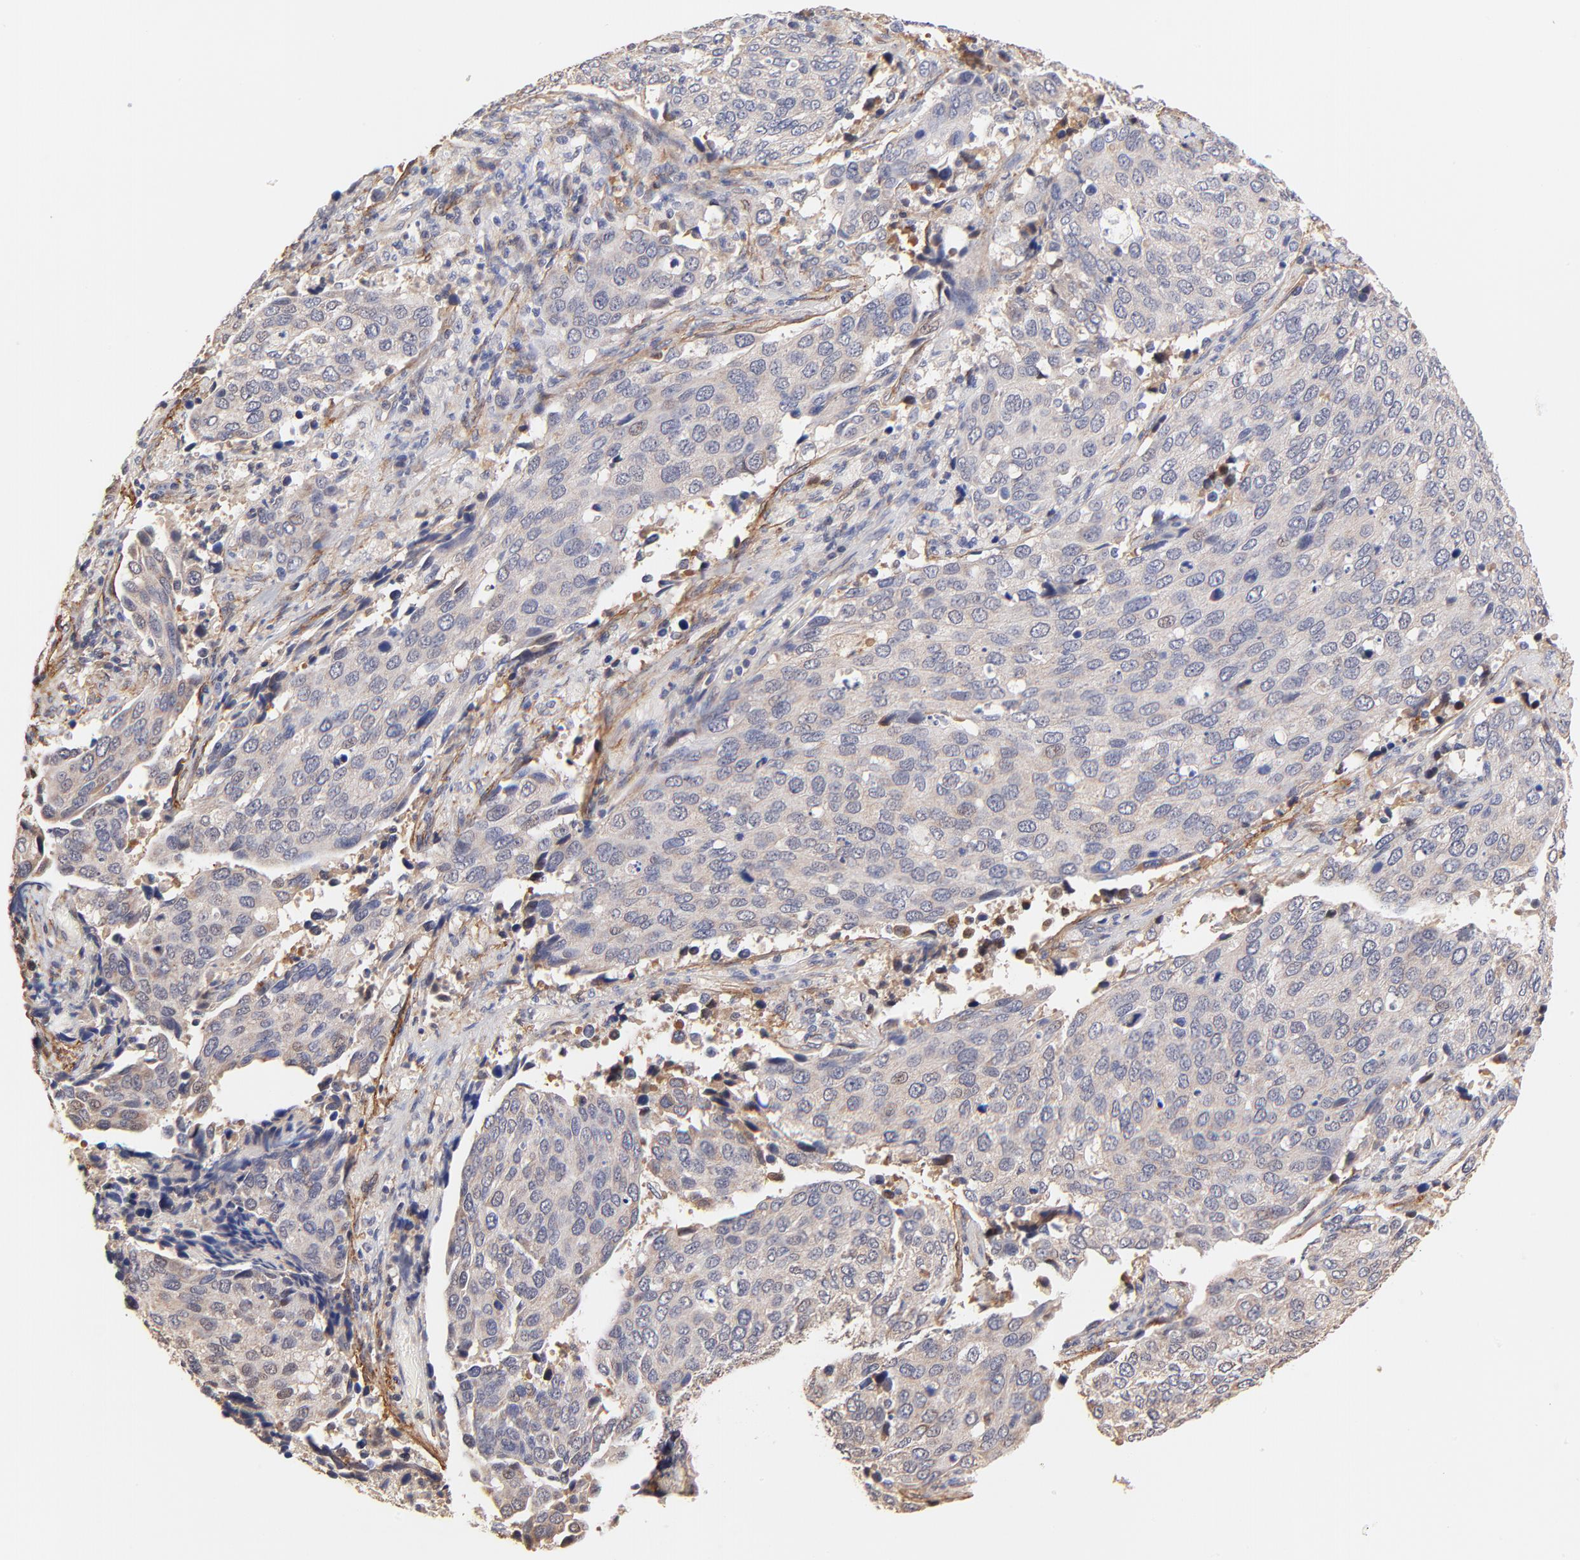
{"staining": {"intensity": "weak", "quantity": "<25%", "location": "cytoplasmic/membranous"}, "tissue": "cervical cancer", "cell_type": "Tumor cells", "image_type": "cancer", "snomed": [{"axis": "morphology", "description": "Squamous cell carcinoma, NOS"}, {"axis": "topography", "description": "Cervix"}], "caption": "IHC of human cervical squamous cell carcinoma demonstrates no expression in tumor cells.", "gene": "PTK7", "patient": {"sex": "female", "age": 54}}